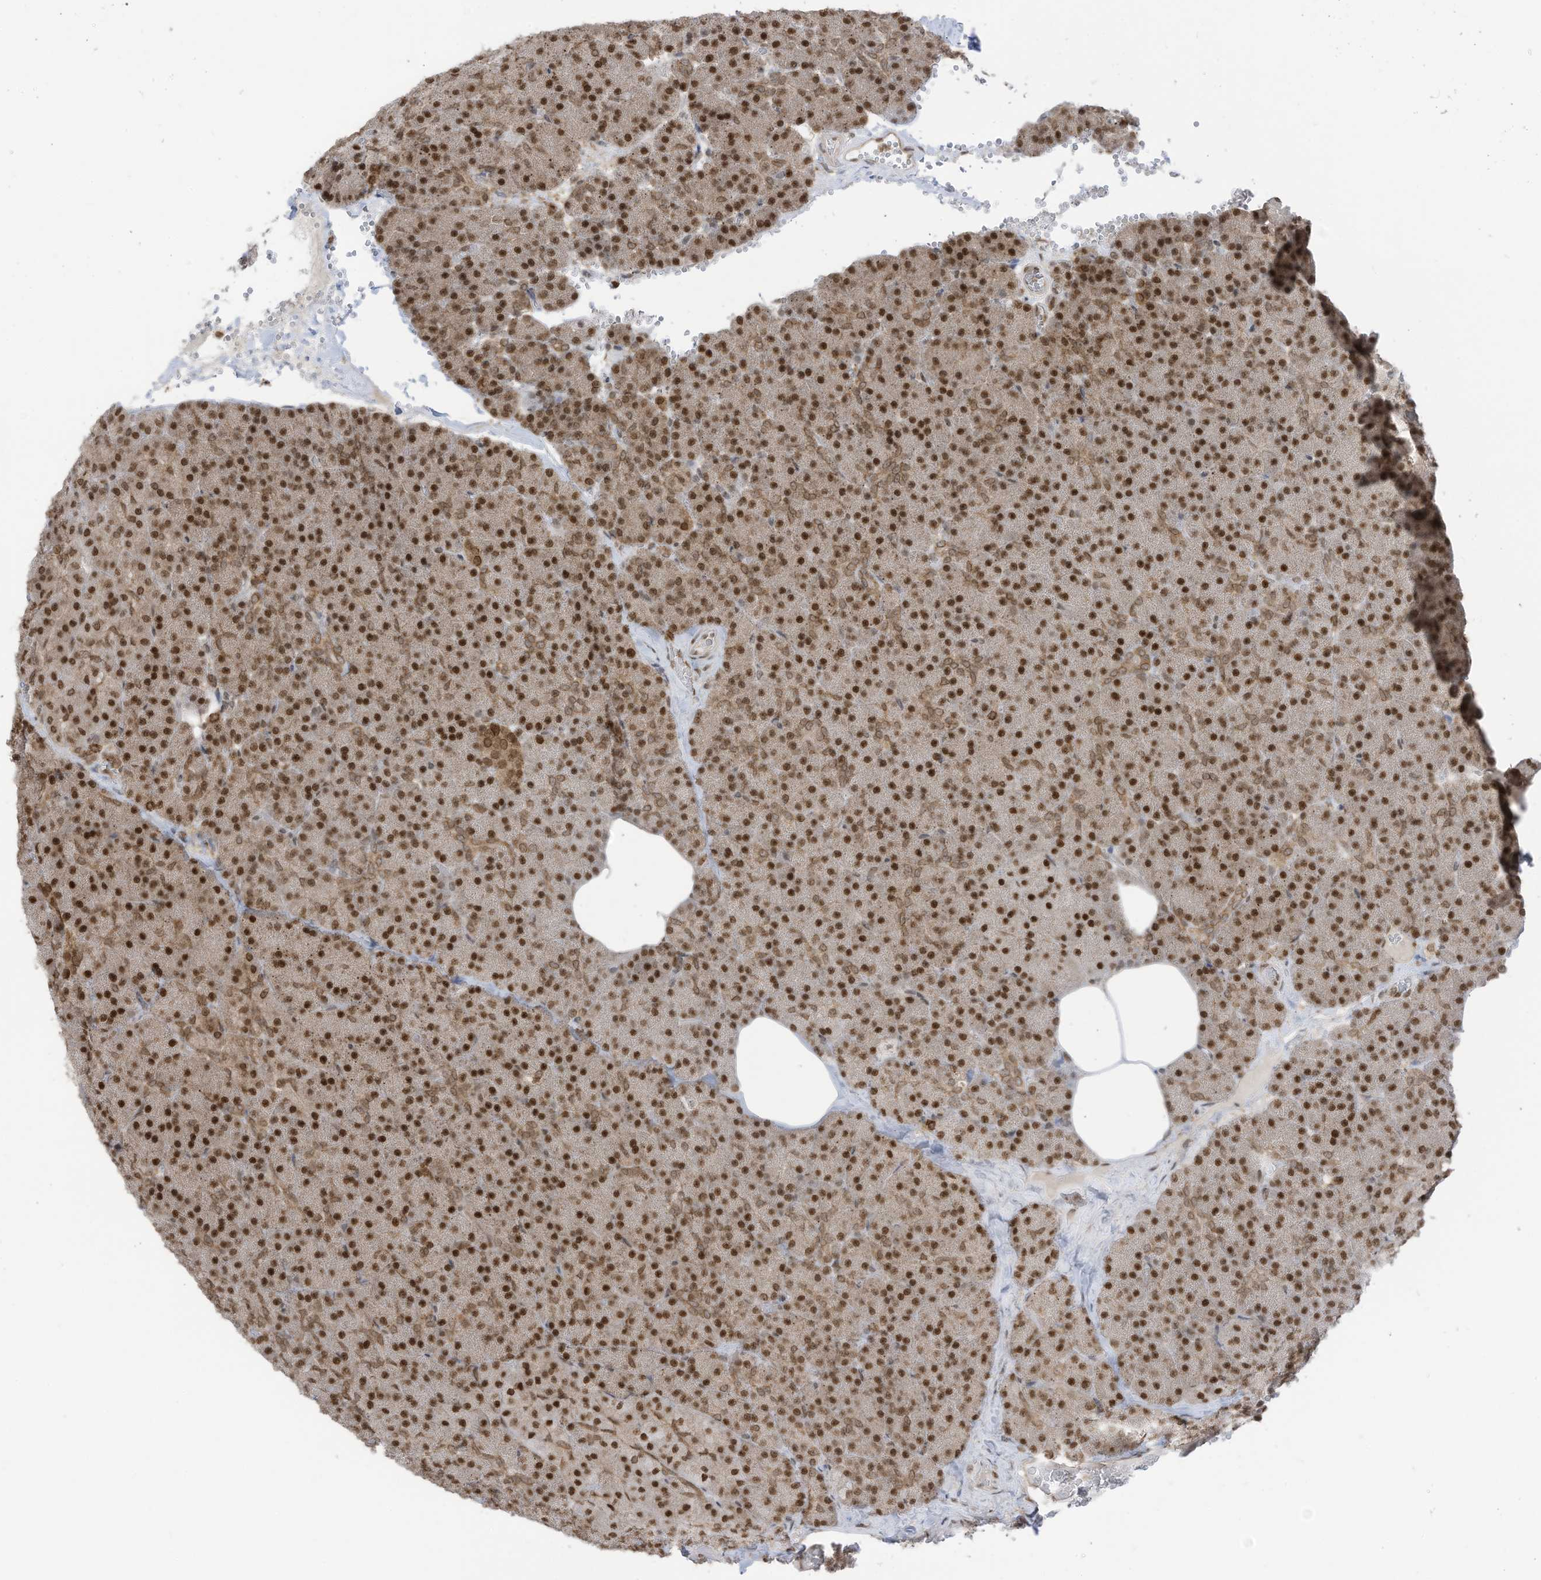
{"staining": {"intensity": "moderate", "quantity": ">75%", "location": "nuclear"}, "tissue": "pancreas", "cell_type": "Exocrine glandular cells", "image_type": "normal", "snomed": [{"axis": "morphology", "description": "Normal tissue, NOS"}, {"axis": "morphology", "description": "Carcinoid, malignant, NOS"}, {"axis": "topography", "description": "Pancreas"}], "caption": "High-power microscopy captured an immunohistochemistry micrograph of unremarkable pancreas, revealing moderate nuclear positivity in approximately >75% of exocrine glandular cells. Nuclei are stained in blue.", "gene": "KPNB1", "patient": {"sex": "female", "age": 35}}